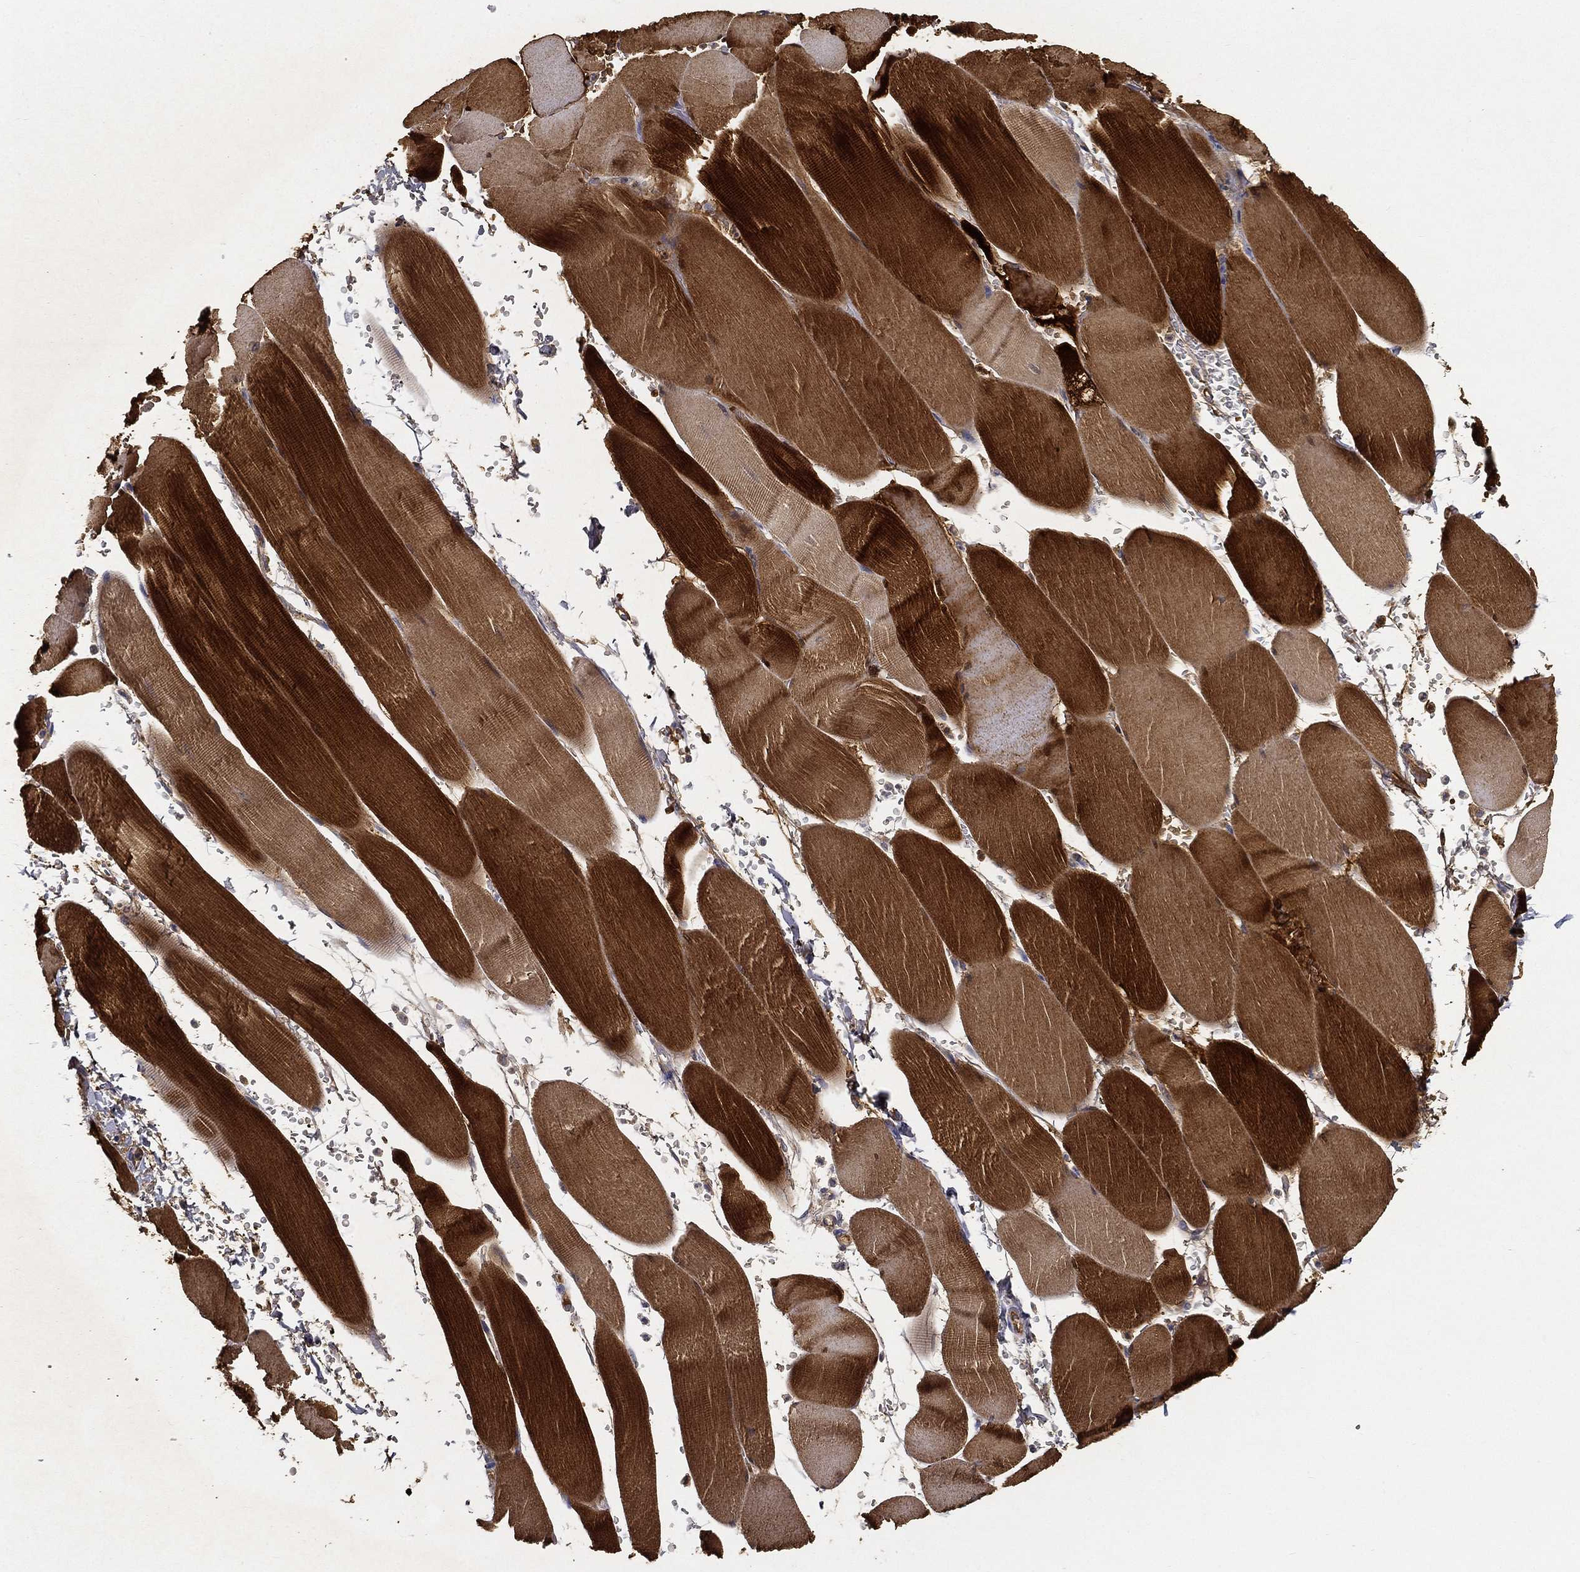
{"staining": {"intensity": "strong", "quantity": ">75%", "location": "cytoplasmic/membranous"}, "tissue": "skeletal muscle", "cell_type": "Myocytes", "image_type": "normal", "snomed": [{"axis": "morphology", "description": "Normal tissue, NOS"}, {"axis": "topography", "description": "Skeletal muscle"}], "caption": "DAB immunohistochemical staining of normal skeletal muscle shows strong cytoplasmic/membranous protein staining in approximately >75% of myocytes.", "gene": "MT", "patient": {"sex": "male", "age": 56}}